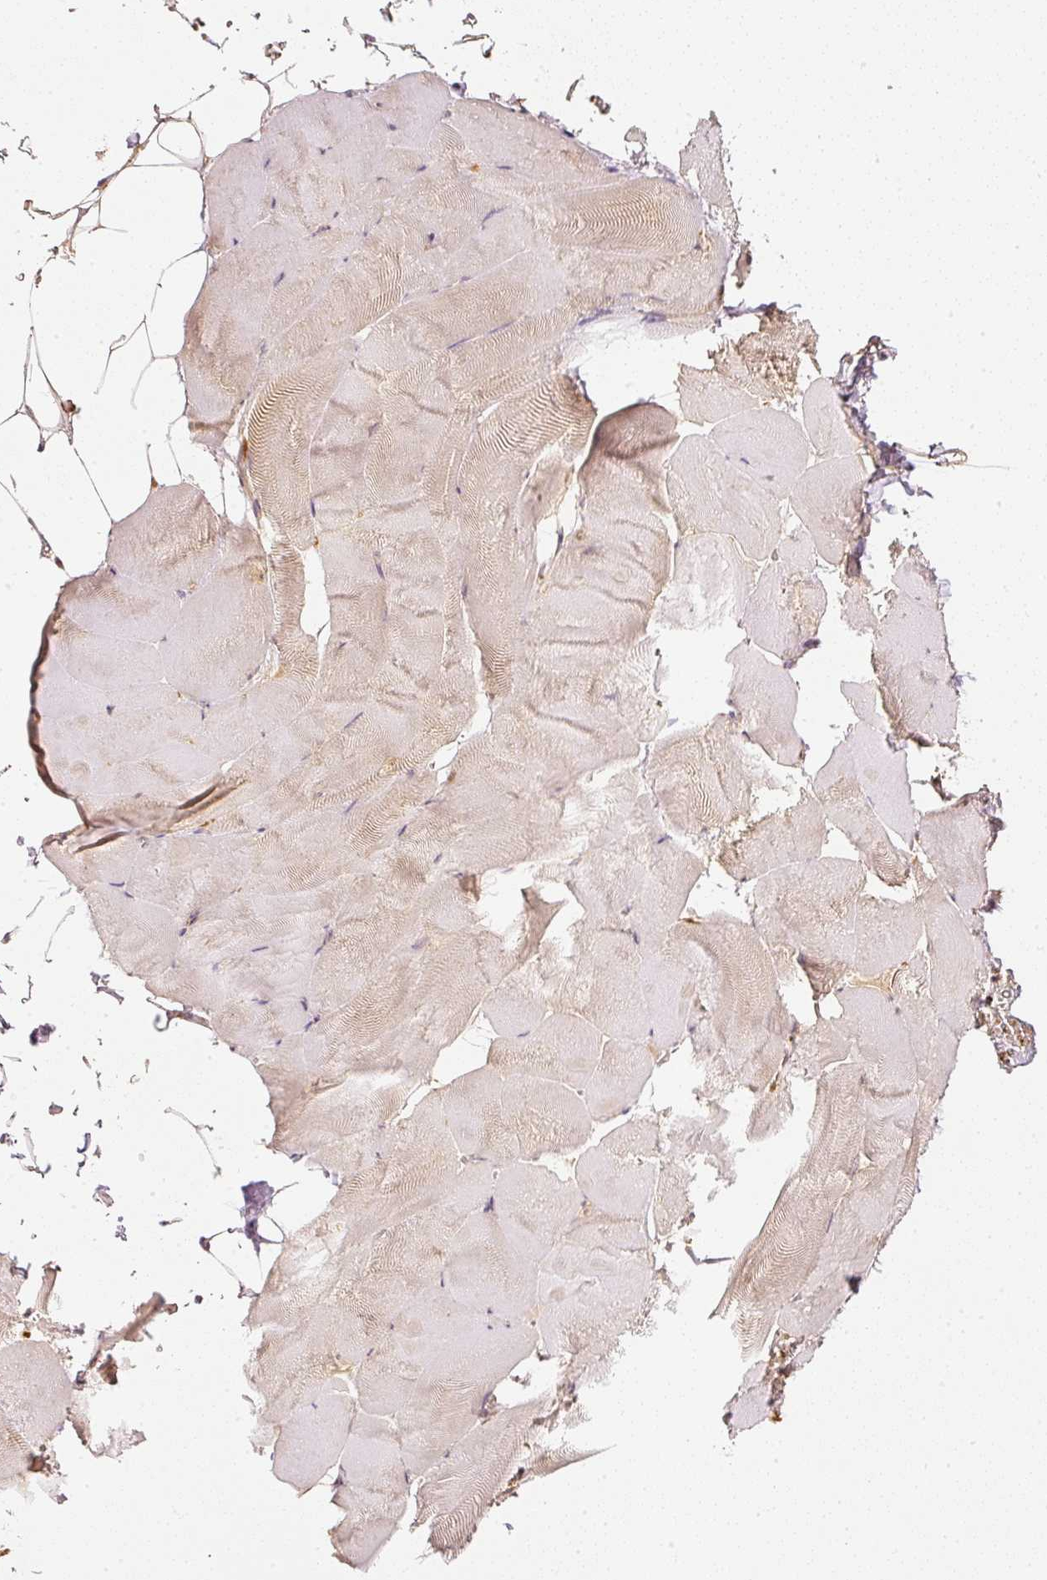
{"staining": {"intensity": "weak", "quantity": "<25%", "location": "cytoplasmic/membranous"}, "tissue": "skeletal muscle", "cell_type": "Myocytes", "image_type": "normal", "snomed": [{"axis": "morphology", "description": "Normal tissue, NOS"}, {"axis": "topography", "description": "Skeletal muscle"}], "caption": "Unremarkable skeletal muscle was stained to show a protein in brown. There is no significant positivity in myocytes.", "gene": "EVL", "patient": {"sex": "female", "age": 64}}